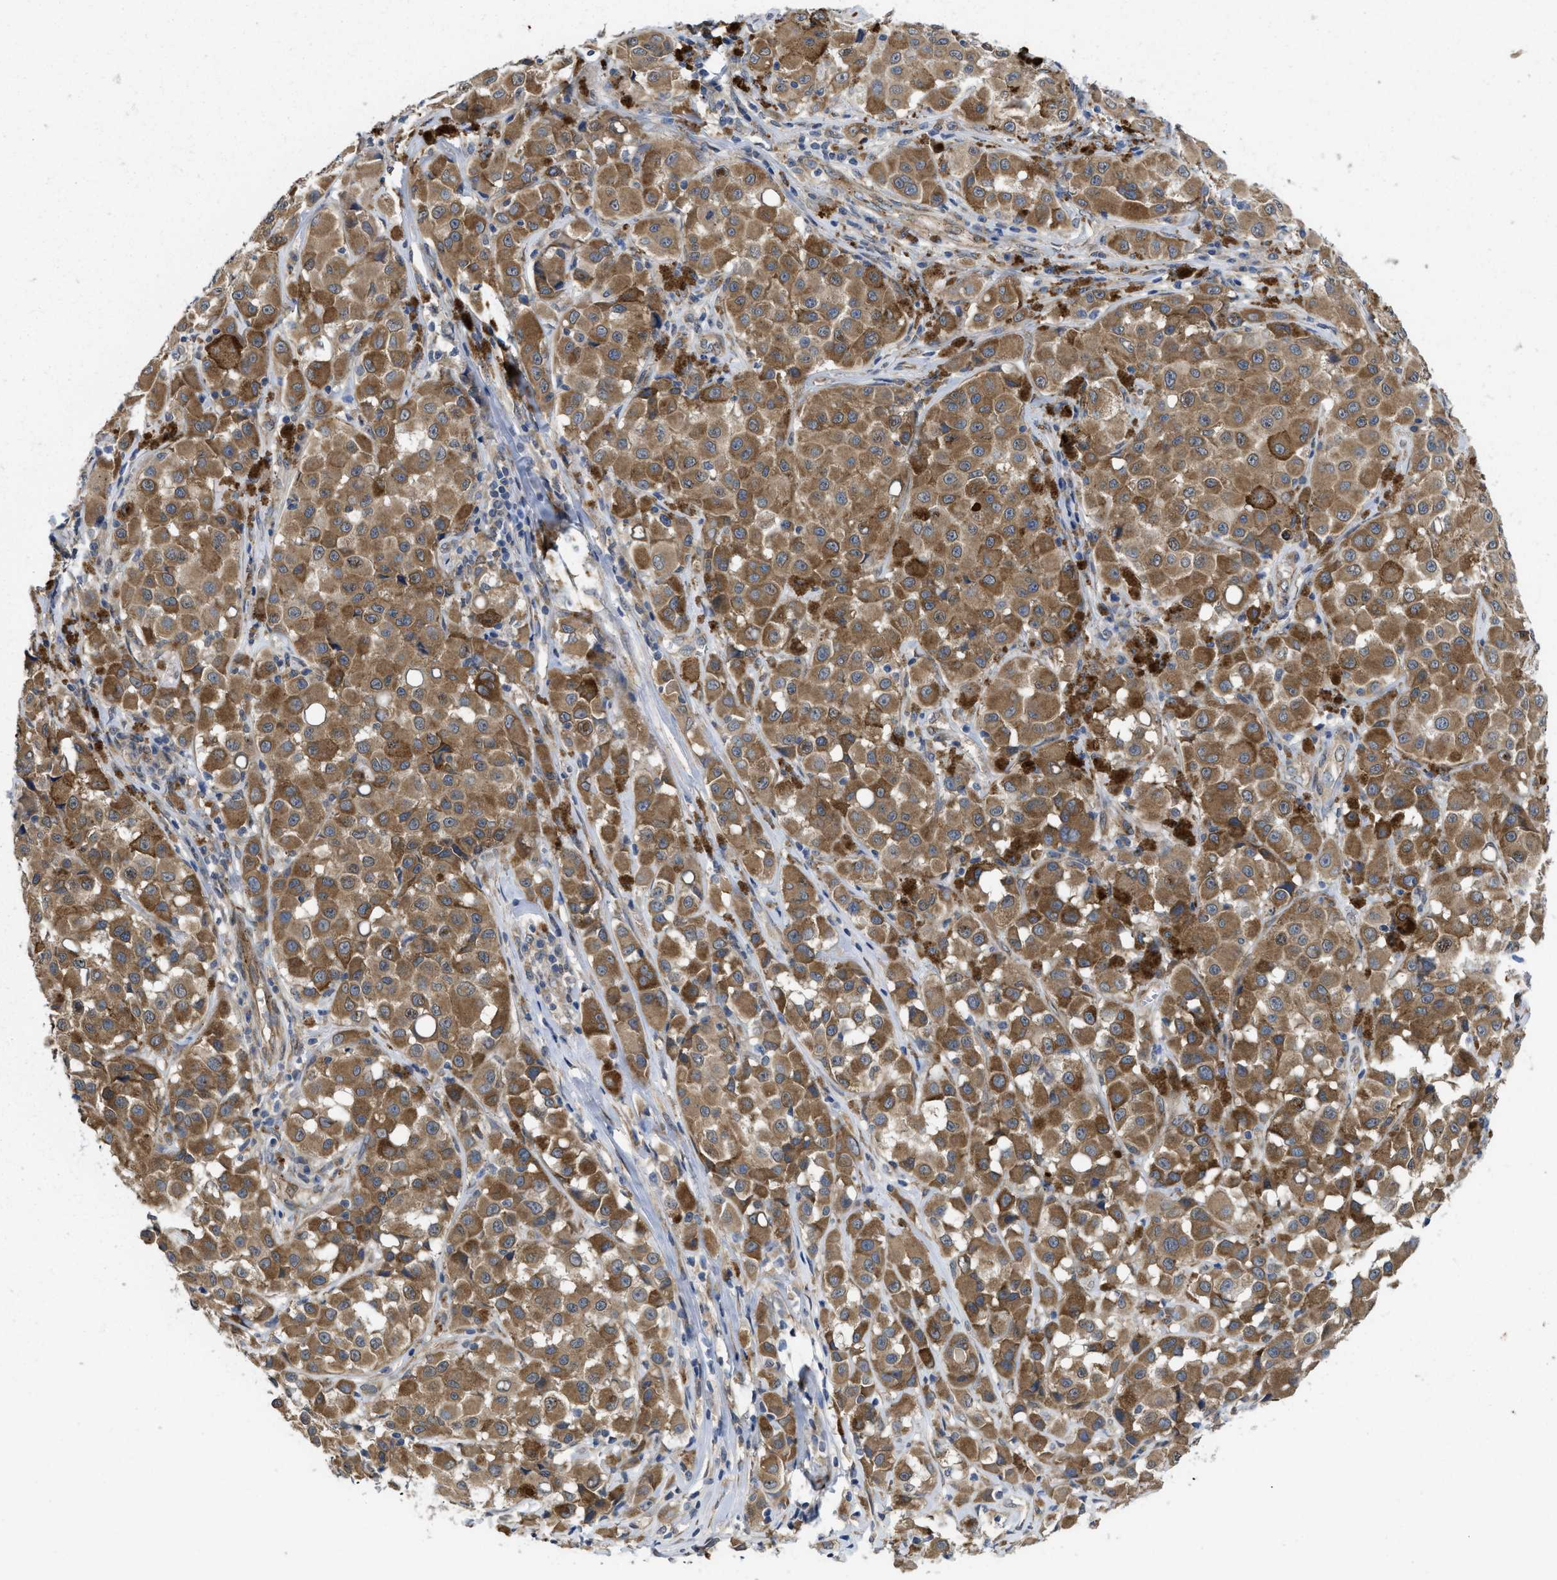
{"staining": {"intensity": "moderate", "quantity": ">75%", "location": "cytoplasmic/membranous"}, "tissue": "melanoma", "cell_type": "Tumor cells", "image_type": "cancer", "snomed": [{"axis": "morphology", "description": "Malignant melanoma, NOS"}, {"axis": "topography", "description": "Skin"}], "caption": "IHC photomicrograph of neoplastic tissue: melanoma stained using immunohistochemistry demonstrates medium levels of moderate protein expression localized specifically in the cytoplasmic/membranous of tumor cells, appearing as a cytoplasmic/membranous brown color.", "gene": "PKD2", "patient": {"sex": "male", "age": 84}}